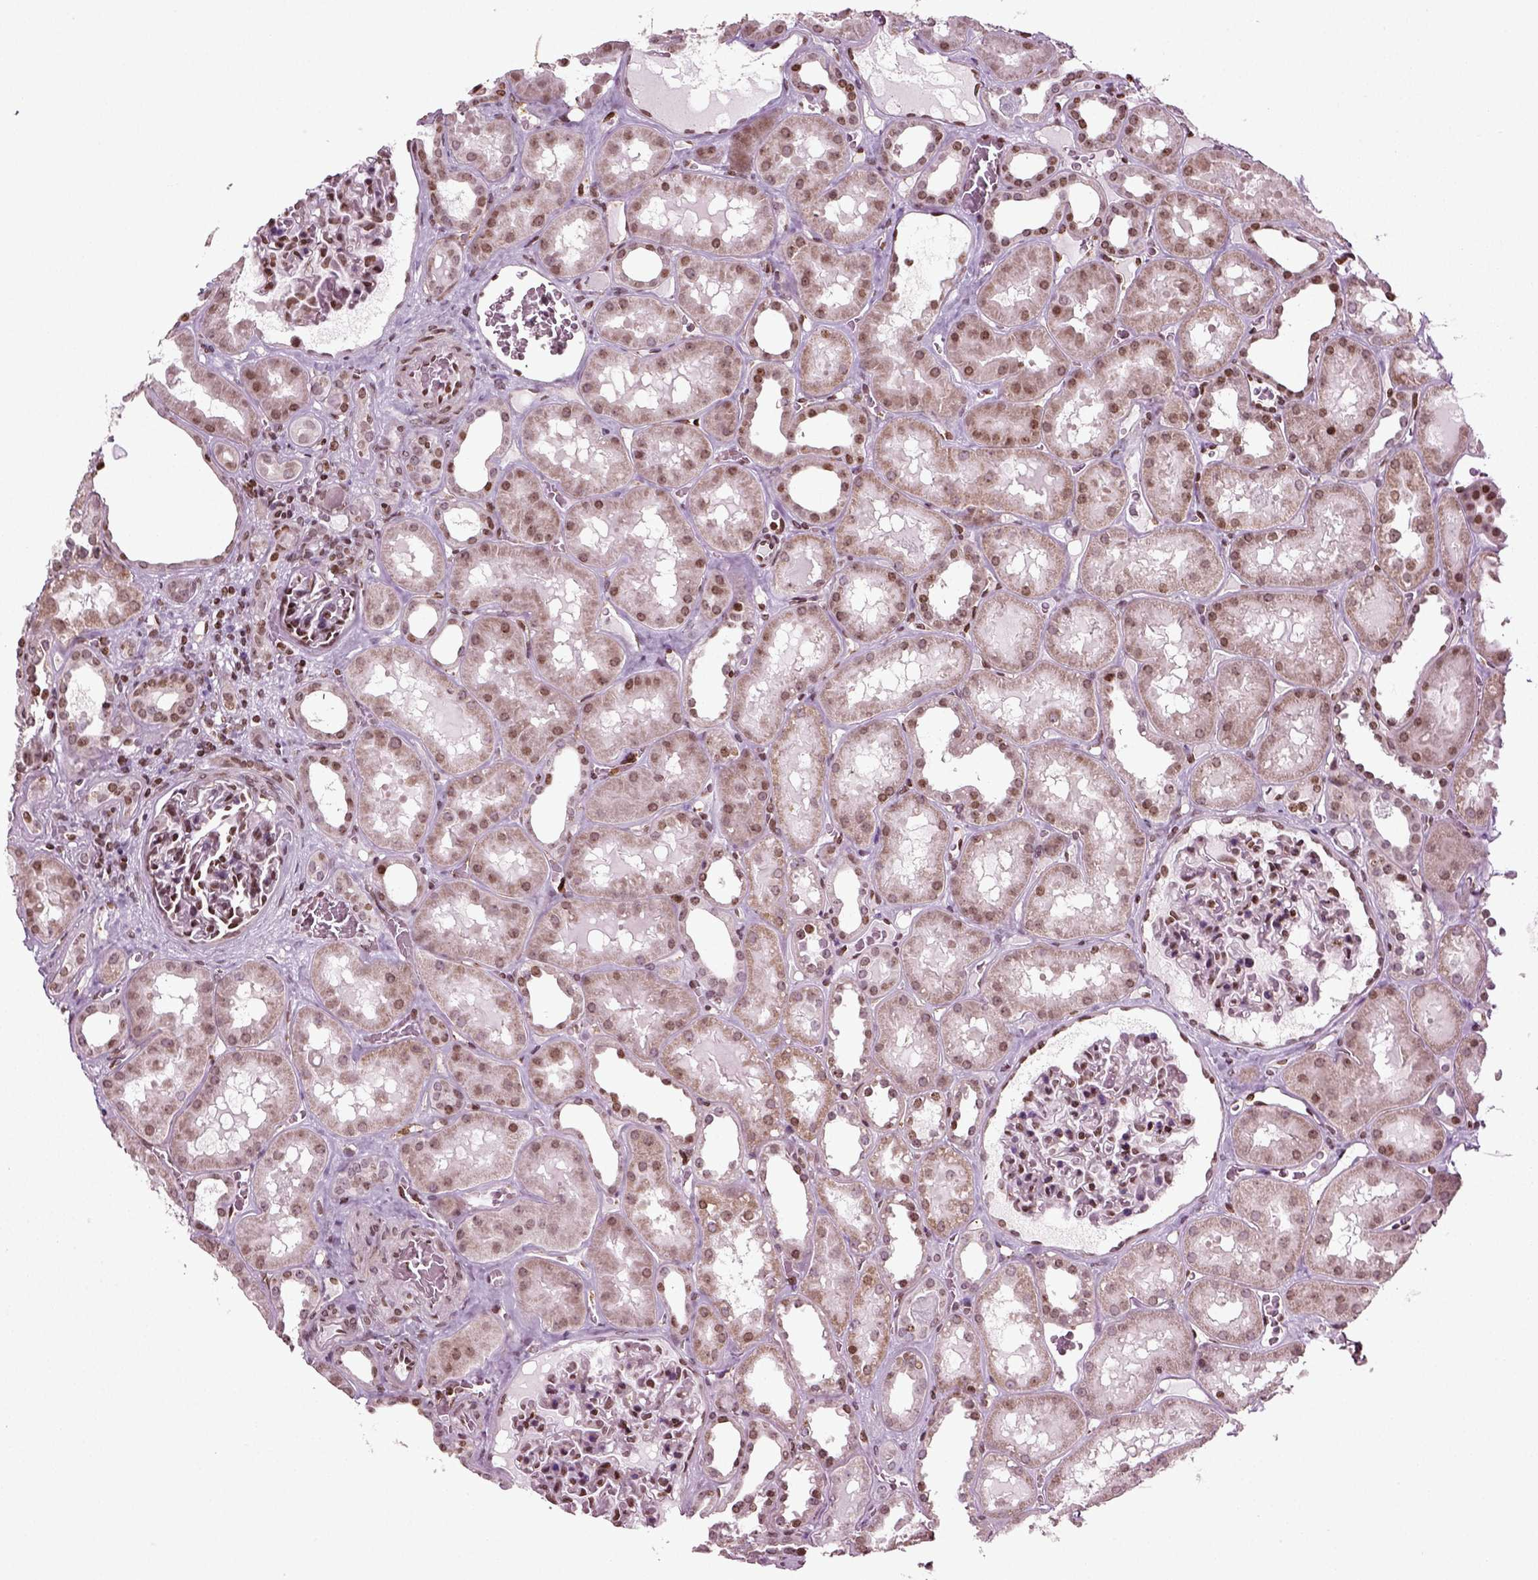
{"staining": {"intensity": "moderate", "quantity": "25%-75%", "location": "nuclear"}, "tissue": "kidney", "cell_type": "Cells in glomeruli", "image_type": "normal", "snomed": [{"axis": "morphology", "description": "Normal tissue, NOS"}, {"axis": "topography", "description": "Kidney"}], "caption": "High-power microscopy captured an immunohistochemistry micrograph of benign kidney, revealing moderate nuclear positivity in about 25%-75% of cells in glomeruli.", "gene": "HEYL", "patient": {"sex": "female", "age": 41}}